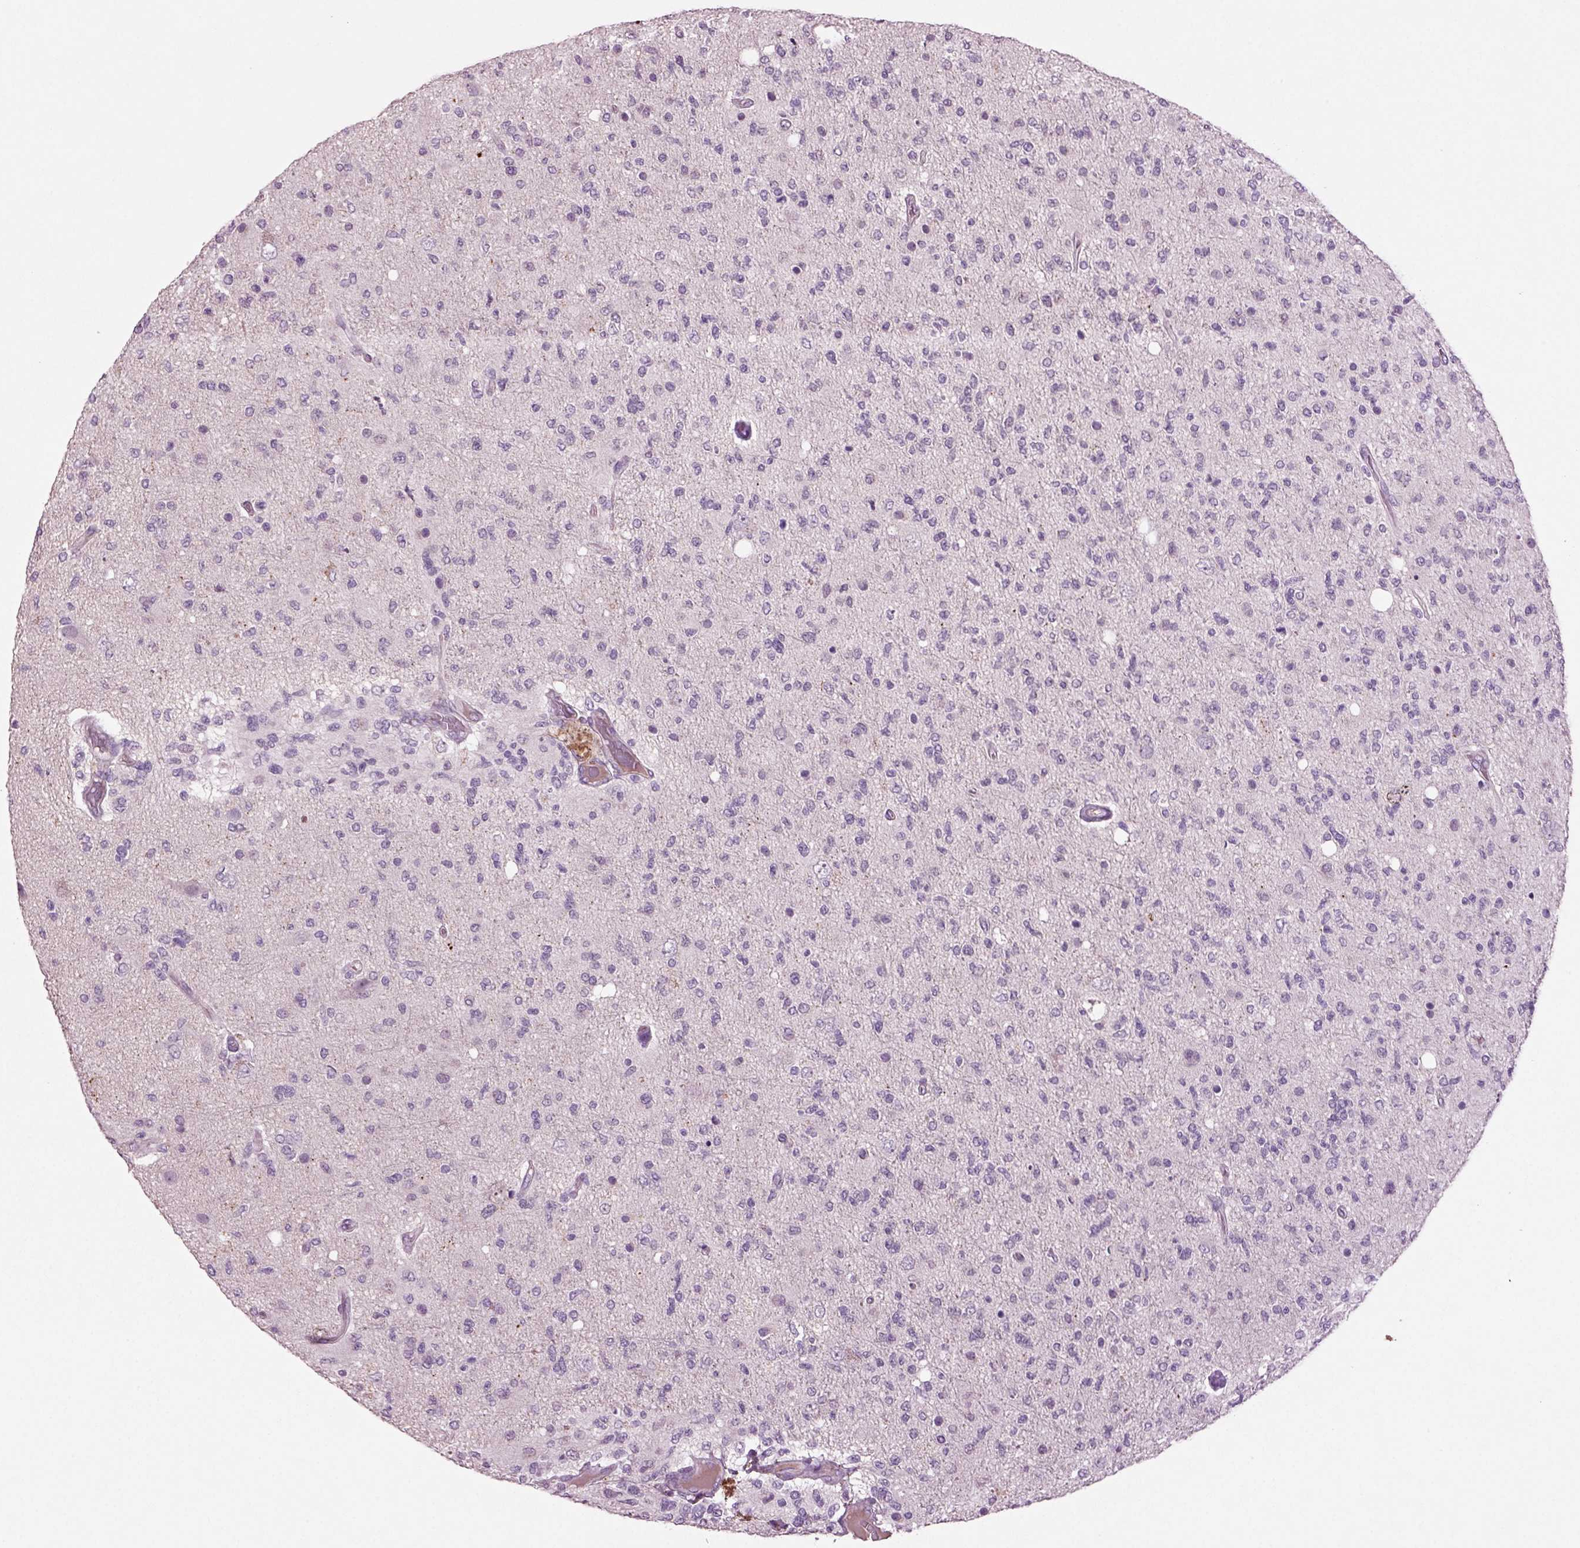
{"staining": {"intensity": "negative", "quantity": "none", "location": "none"}, "tissue": "glioma", "cell_type": "Tumor cells", "image_type": "cancer", "snomed": [{"axis": "morphology", "description": "Glioma, malignant, High grade"}, {"axis": "topography", "description": "Cerebral cortex"}], "caption": "Tumor cells show no significant staining in glioma.", "gene": "SLC17A6", "patient": {"sex": "male", "age": 70}}